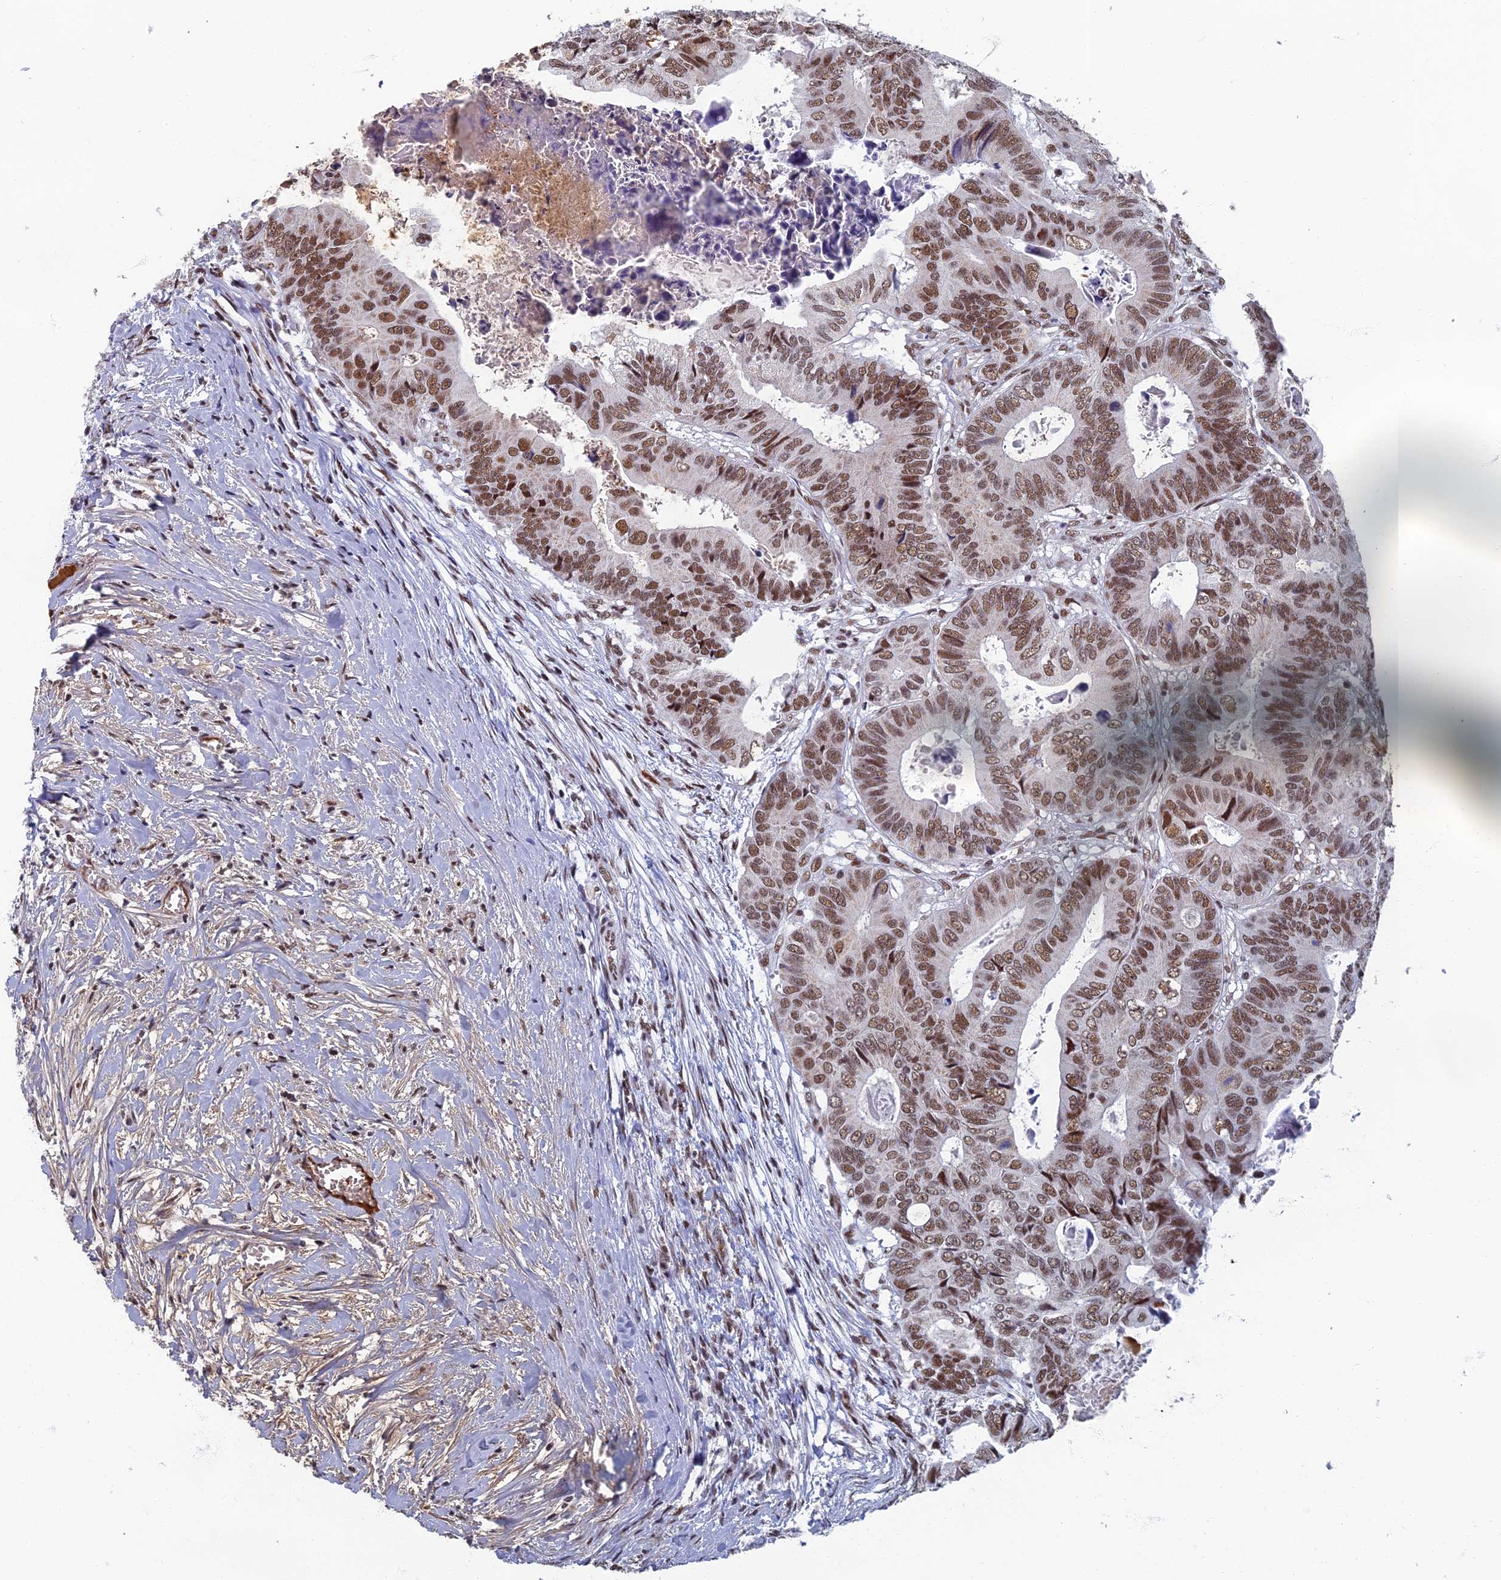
{"staining": {"intensity": "moderate", "quantity": ">75%", "location": "nuclear"}, "tissue": "colorectal cancer", "cell_type": "Tumor cells", "image_type": "cancer", "snomed": [{"axis": "morphology", "description": "Adenocarcinoma, NOS"}, {"axis": "topography", "description": "Colon"}], "caption": "Colorectal cancer stained with DAB (3,3'-diaminobenzidine) IHC exhibits medium levels of moderate nuclear positivity in approximately >75% of tumor cells. The staining was performed using DAB, with brown indicating positive protein expression. Nuclei are stained blue with hematoxylin.", "gene": "TAF13", "patient": {"sex": "male", "age": 85}}